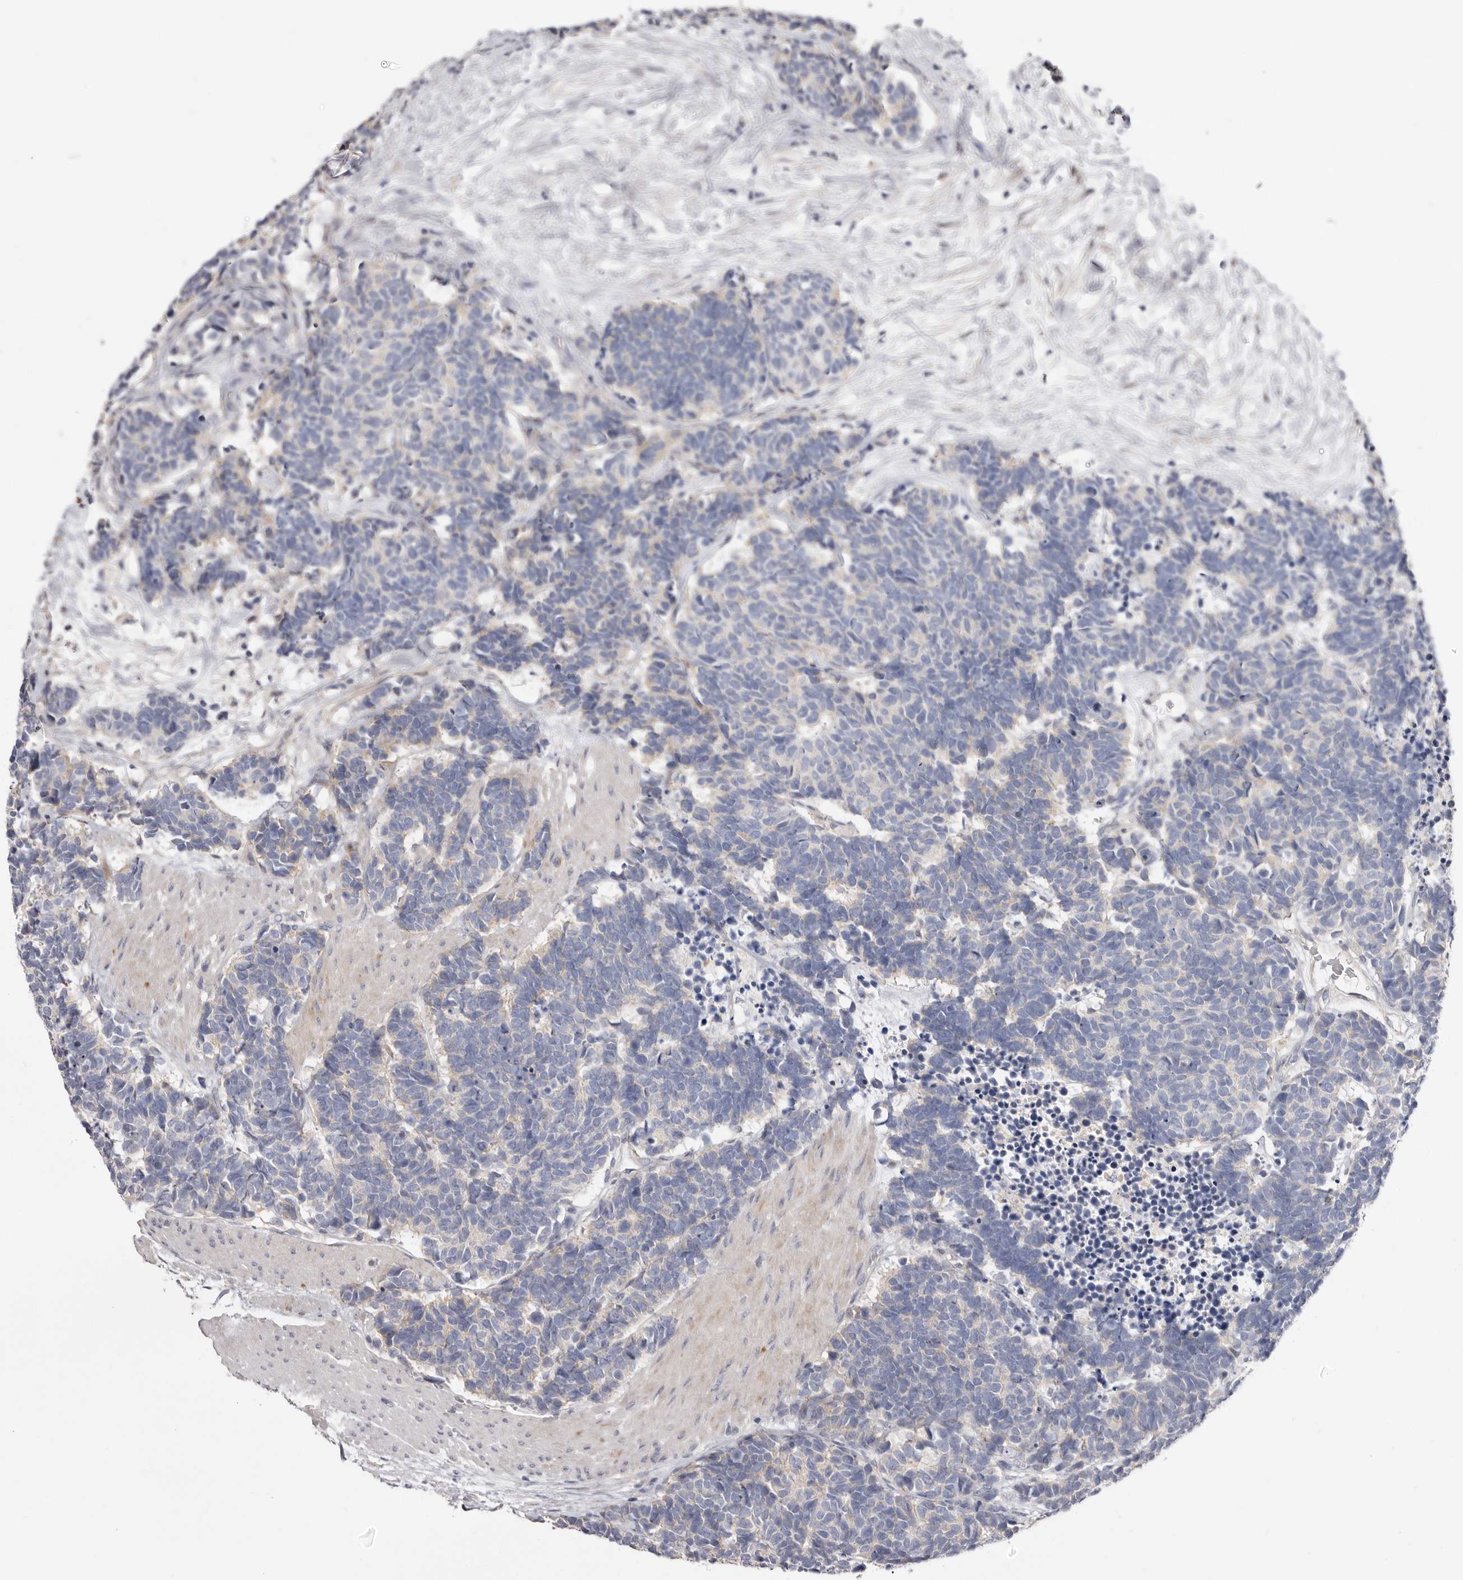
{"staining": {"intensity": "negative", "quantity": "none", "location": "none"}, "tissue": "carcinoid", "cell_type": "Tumor cells", "image_type": "cancer", "snomed": [{"axis": "morphology", "description": "Carcinoma, NOS"}, {"axis": "morphology", "description": "Carcinoid, malignant, NOS"}, {"axis": "topography", "description": "Urinary bladder"}], "caption": "The histopathology image shows no staining of tumor cells in carcinoid.", "gene": "LMLN", "patient": {"sex": "male", "age": 57}}